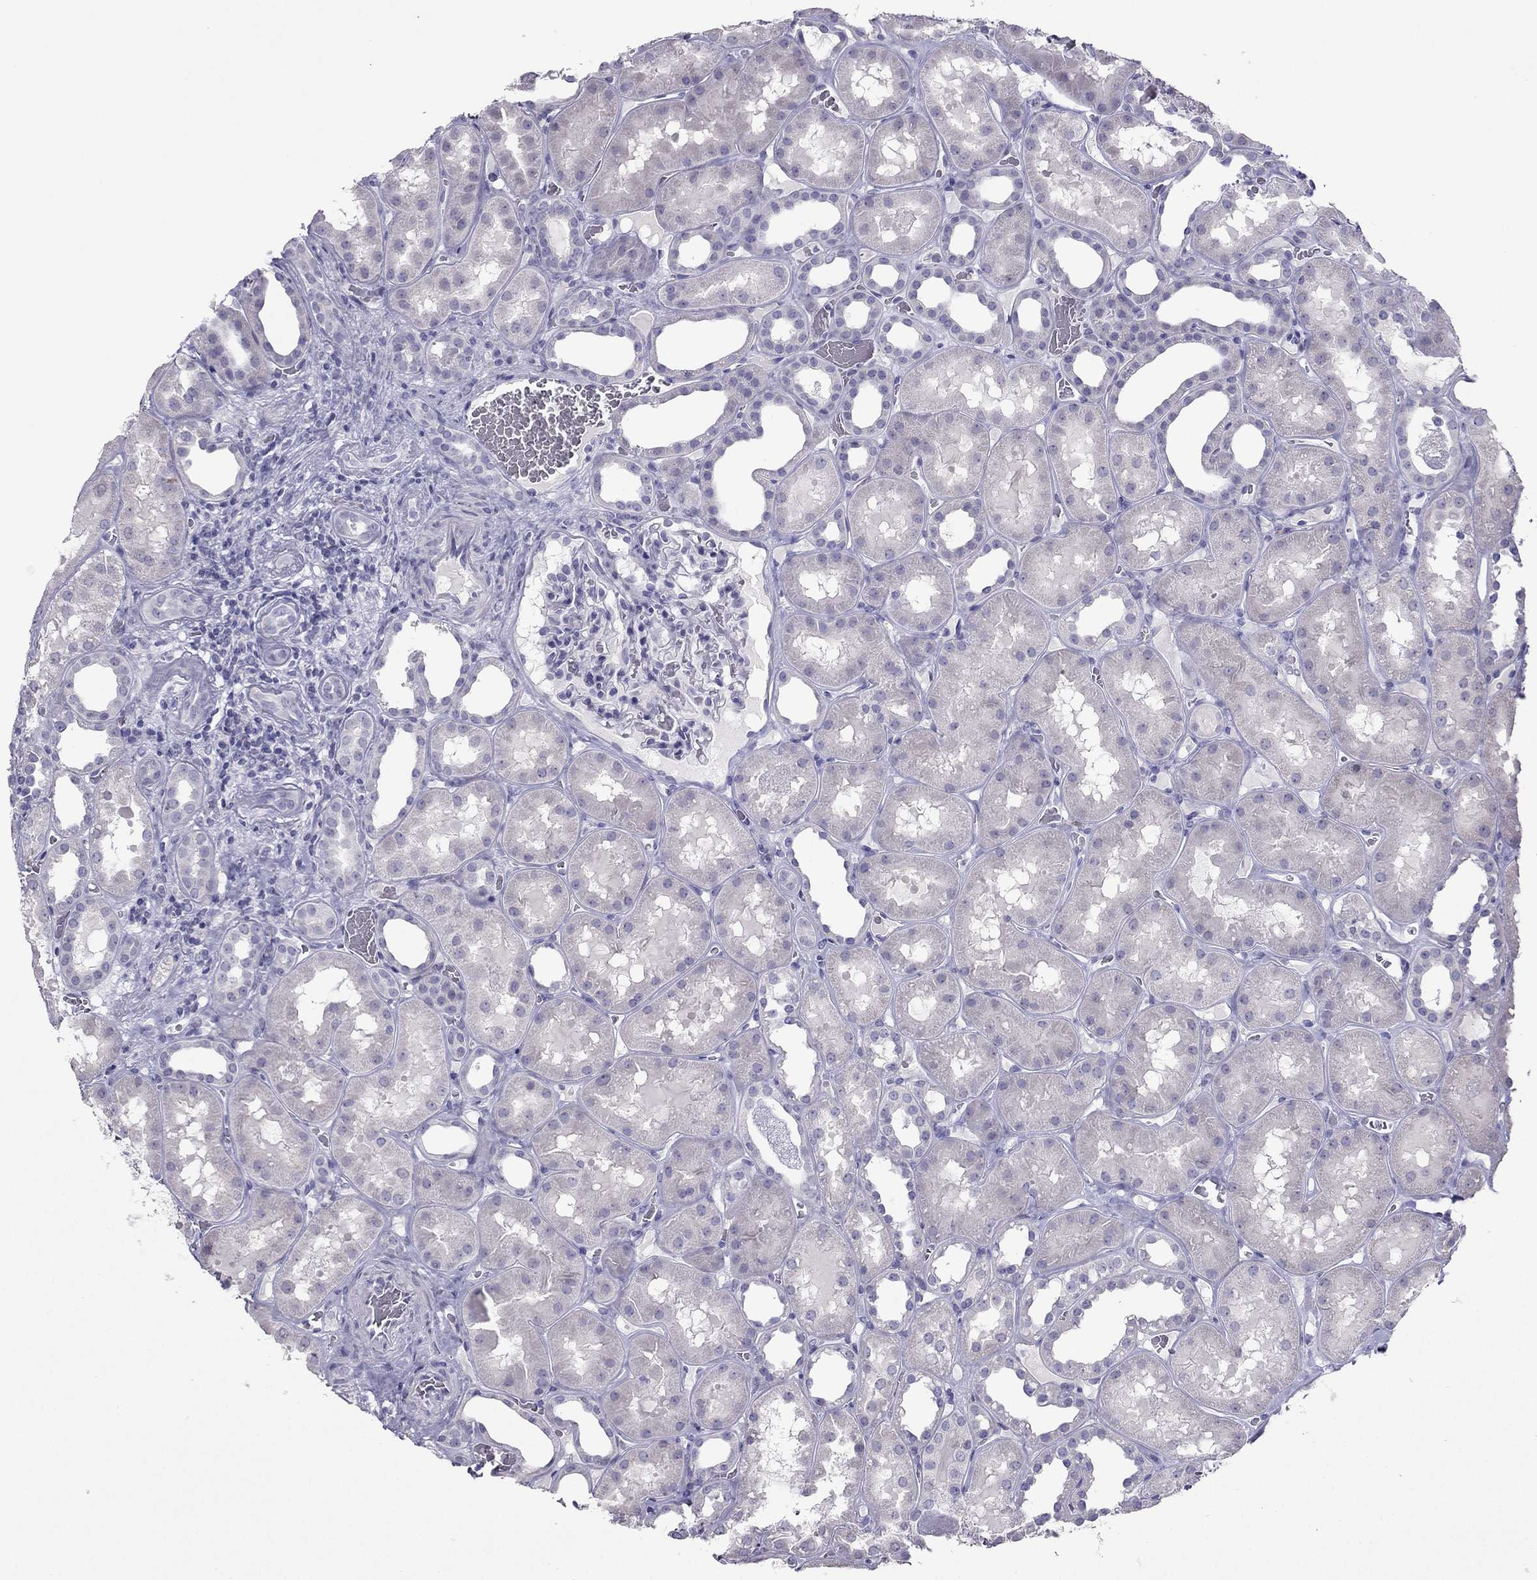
{"staining": {"intensity": "negative", "quantity": "none", "location": "none"}, "tissue": "kidney", "cell_type": "Cells in glomeruli", "image_type": "normal", "snomed": [{"axis": "morphology", "description": "Normal tissue, NOS"}, {"axis": "topography", "description": "Kidney"}], "caption": "This is an immunohistochemistry photomicrograph of benign human kidney. There is no staining in cells in glomeruli.", "gene": "RGS8", "patient": {"sex": "female", "age": 41}}